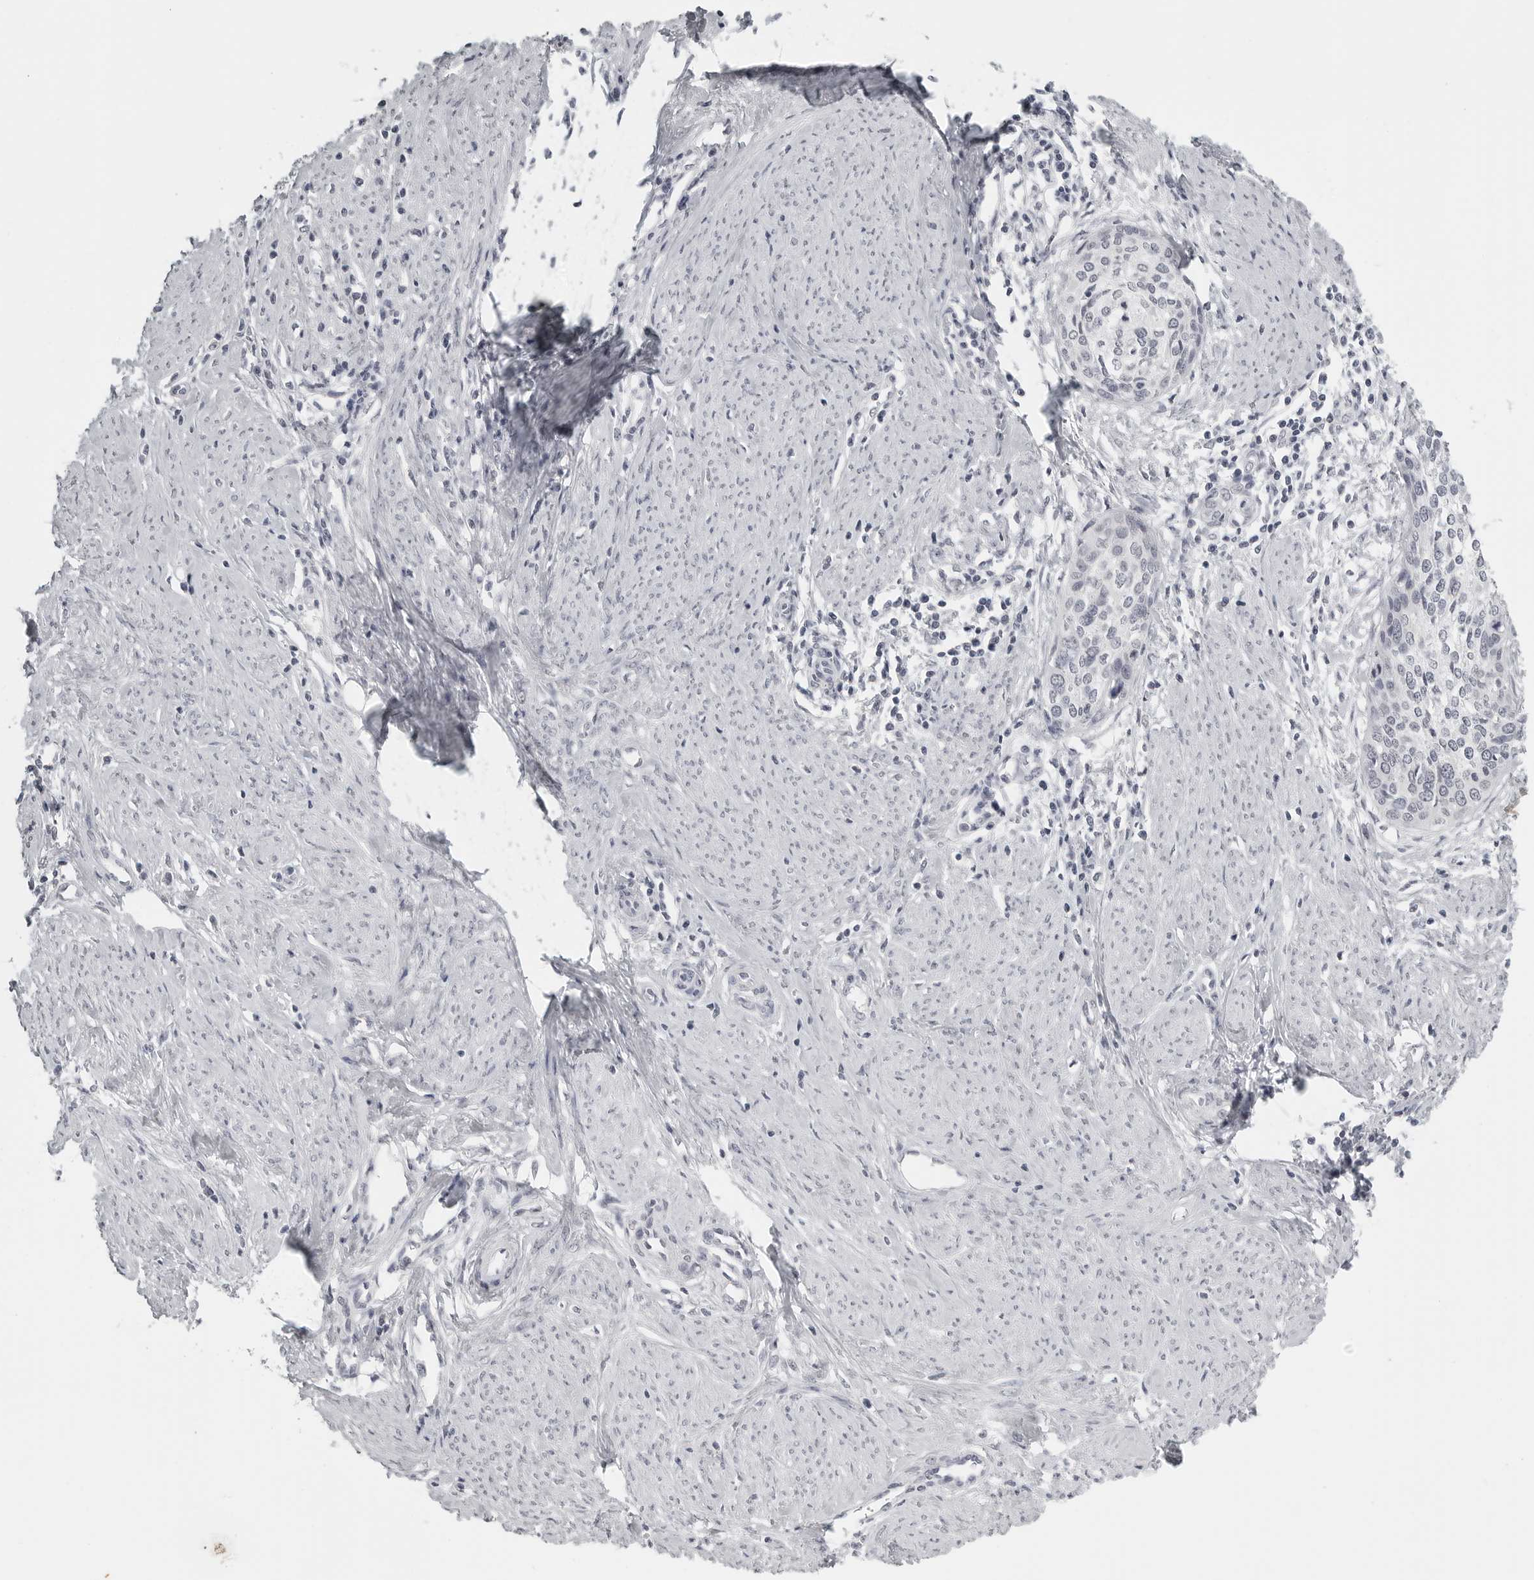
{"staining": {"intensity": "weak", "quantity": "<25%", "location": "nuclear"}, "tissue": "cervical cancer", "cell_type": "Tumor cells", "image_type": "cancer", "snomed": [{"axis": "morphology", "description": "Squamous cell carcinoma, NOS"}, {"axis": "topography", "description": "Cervix"}], "caption": "Immunohistochemical staining of human squamous cell carcinoma (cervical) displays no significant expression in tumor cells. Nuclei are stained in blue.", "gene": "BPIFA1", "patient": {"sex": "female", "age": 37}}